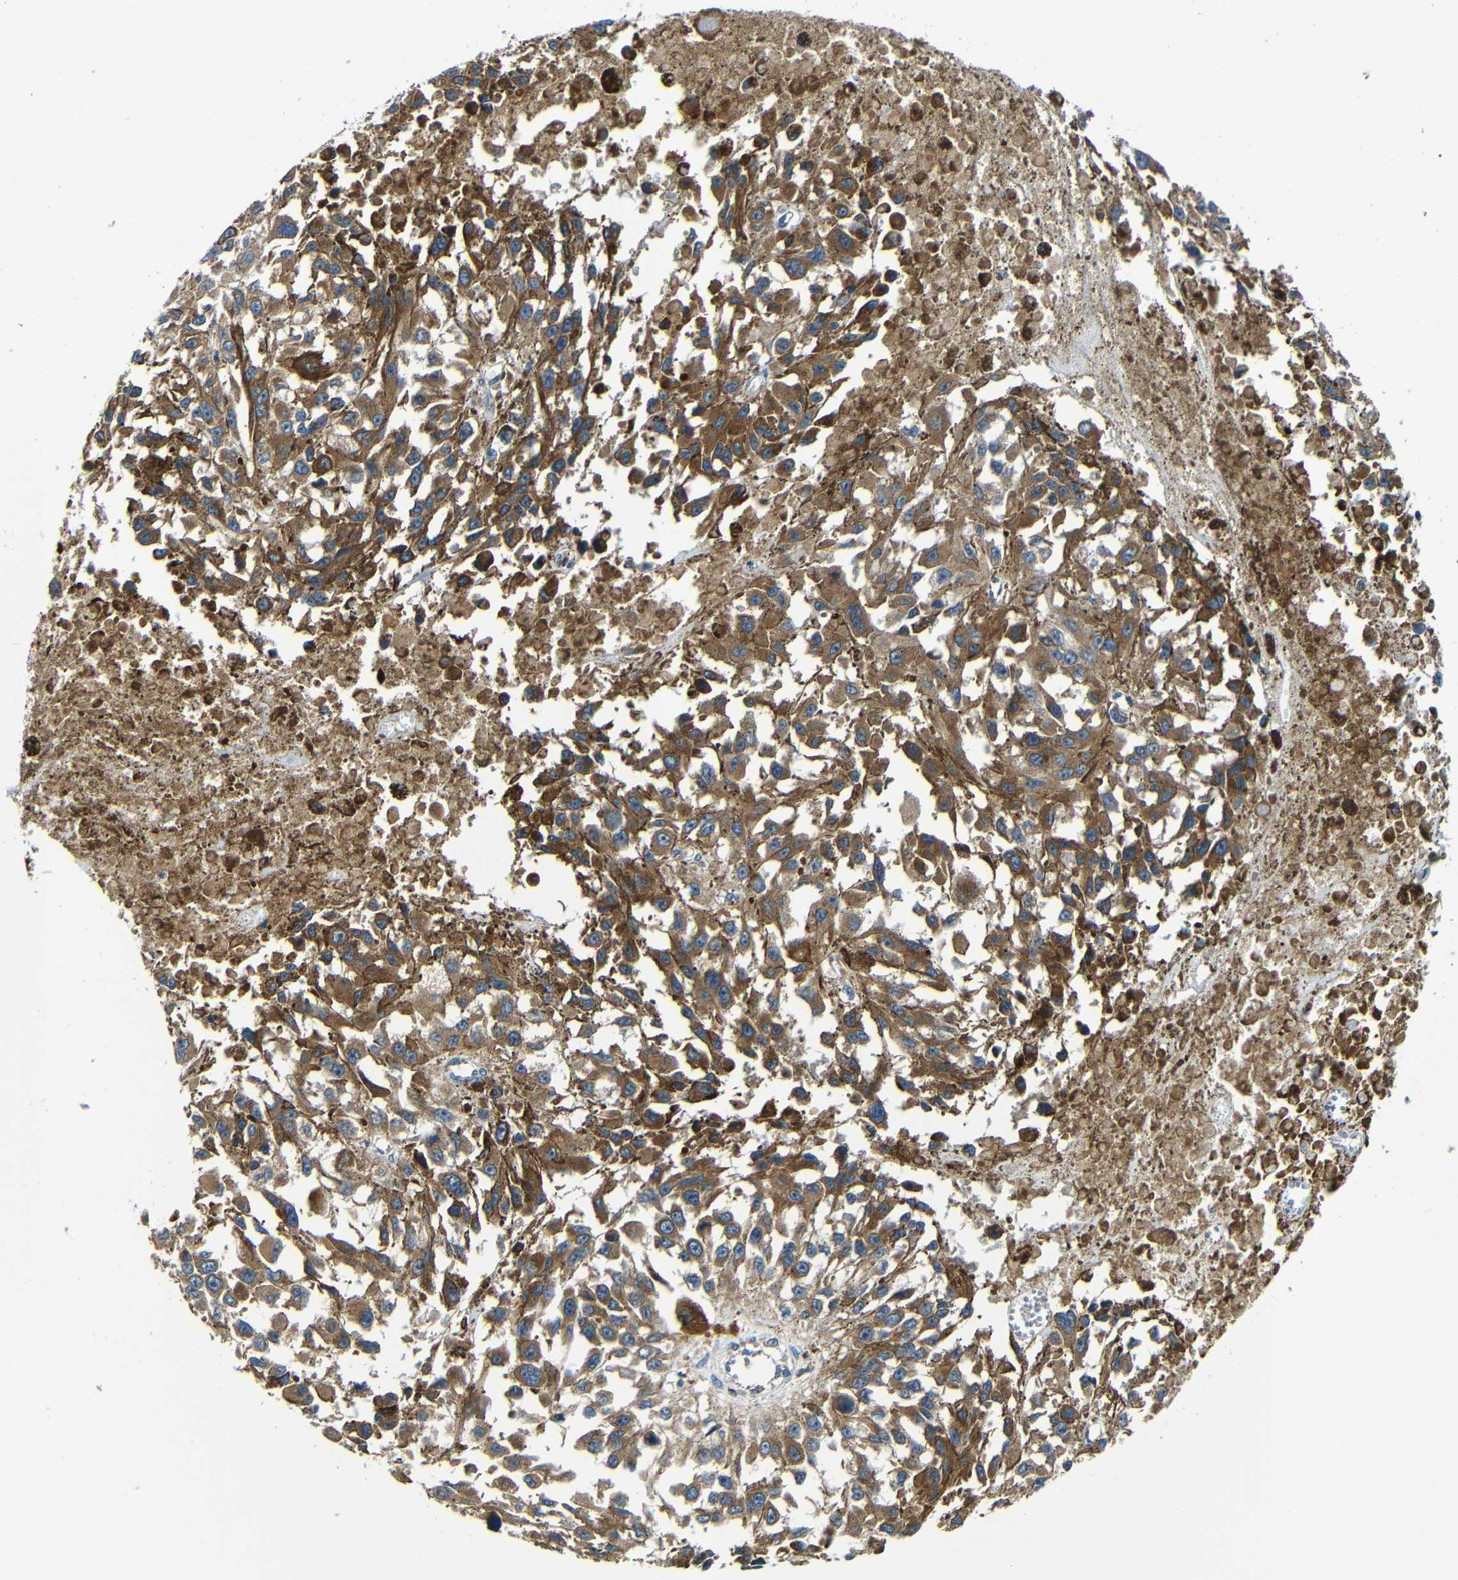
{"staining": {"intensity": "moderate", "quantity": ">75%", "location": "cytoplasmic/membranous"}, "tissue": "melanoma", "cell_type": "Tumor cells", "image_type": "cancer", "snomed": [{"axis": "morphology", "description": "Malignant melanoma, Metastatic site"}, {"axis": "topography", "description": "Lymph node"}], "caption": "Malignant melanoma (metastatic site) stained with immunohistochemistry demonstrates moderate cytoplasmic/membranous positivity in about >75% of tumor cells.", "gene": "FKBP14", "patient": {"sex": "male", "age": 59}}